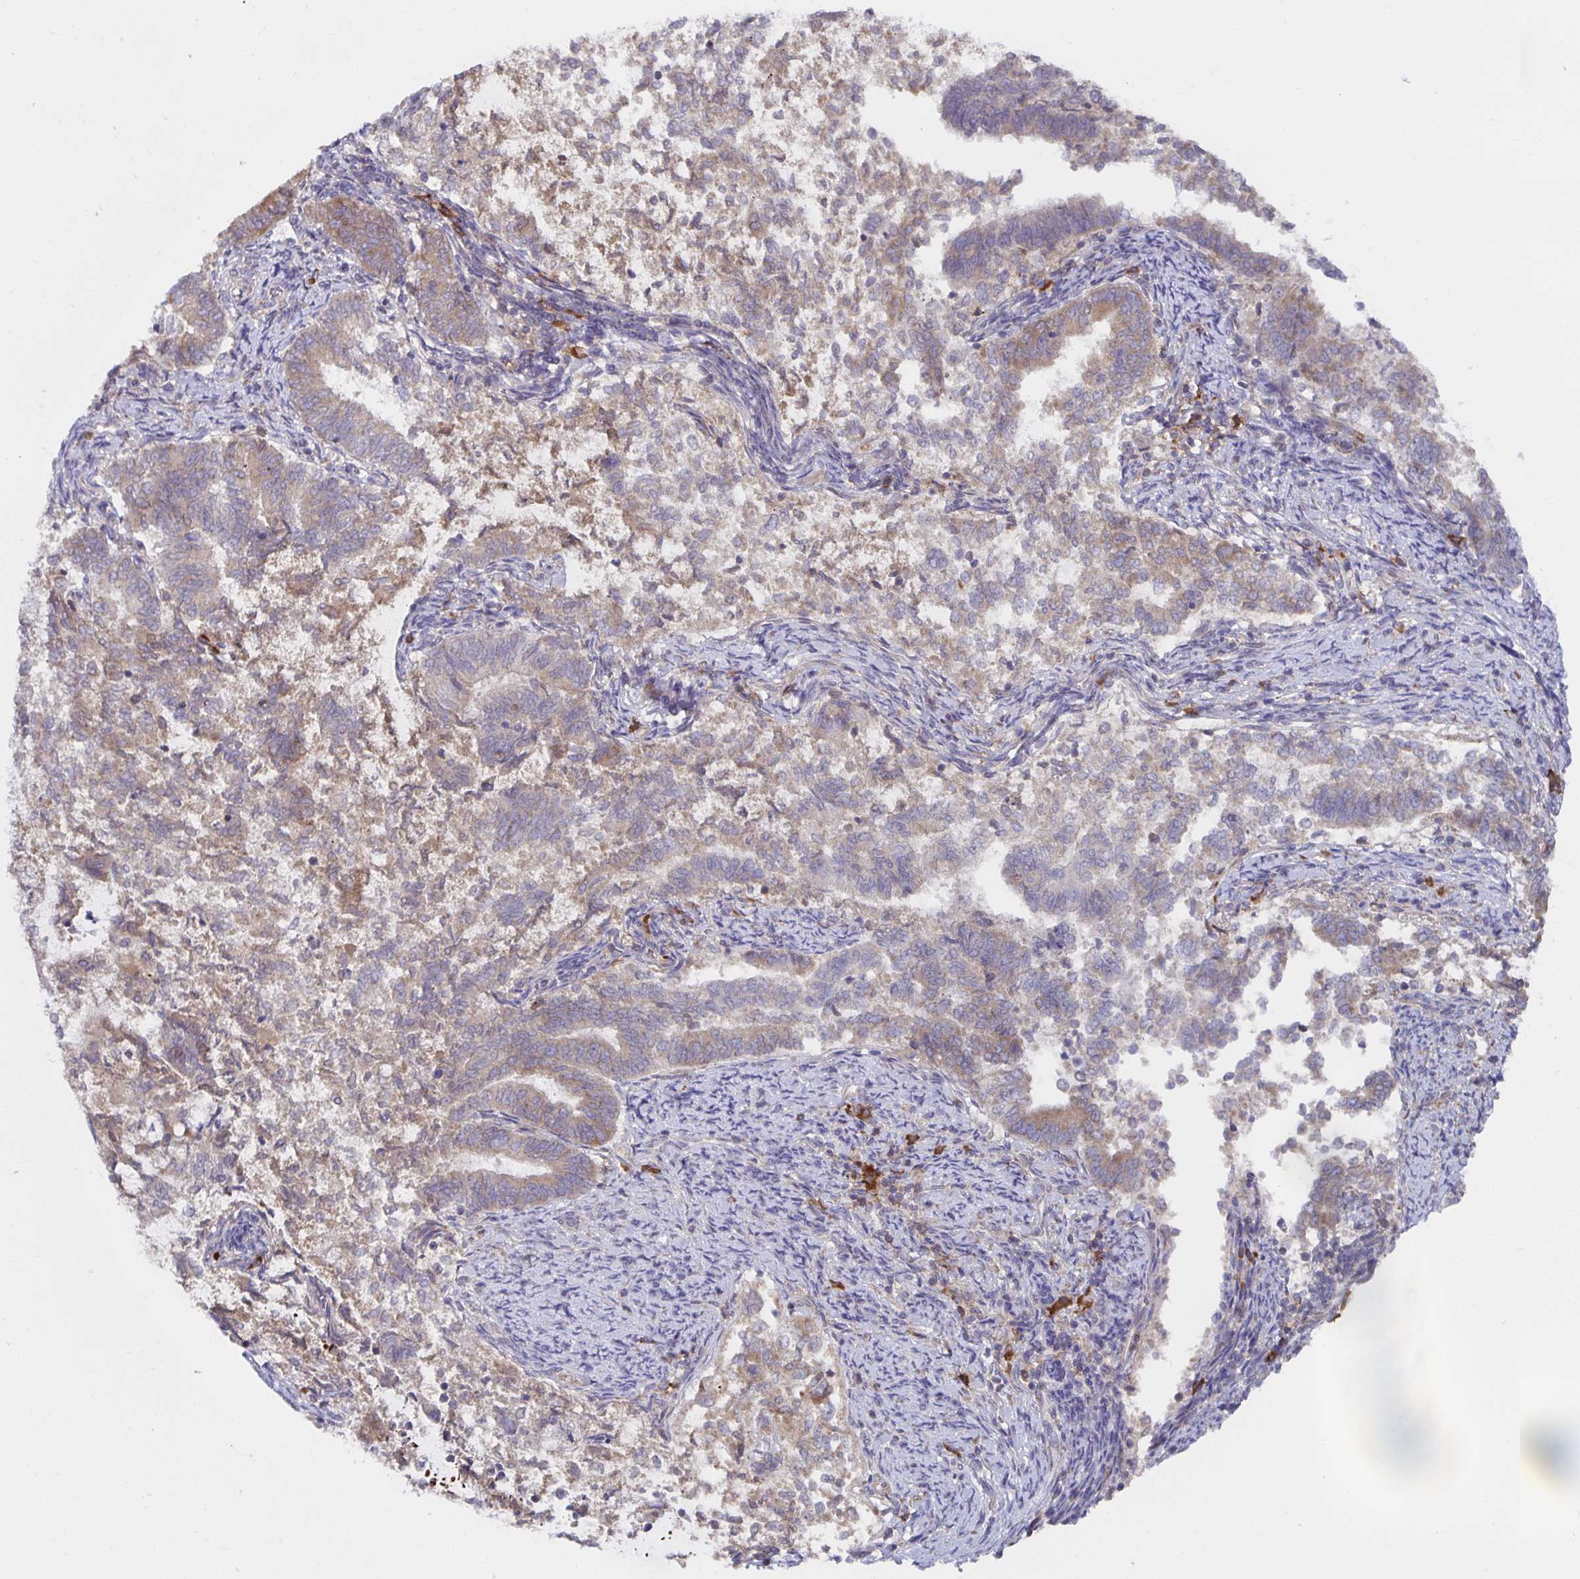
{"staining": {"intensity": "weak", "quantity": "25%-75%", "location": "cytoplasmic/membranous"}, "tissue": "endometrial cancer", "cell_type": "Tumor cells", "image_type": "cancer", "snomed": [{"axis": "morphology", "description": "Adenocarcinoma, NOS"}, {"axis": "topography", "description": "Endometrium"}], "caption": "A histopathology image showing weak cytoplasmic/membranous positivity in about 25%-75% of tumor cells in adenocarcinoma (endometrial), as visualized by brown immunohistochemical staining.", "gene": "BAD", "patient": {"sex": "female", "age": 65}}